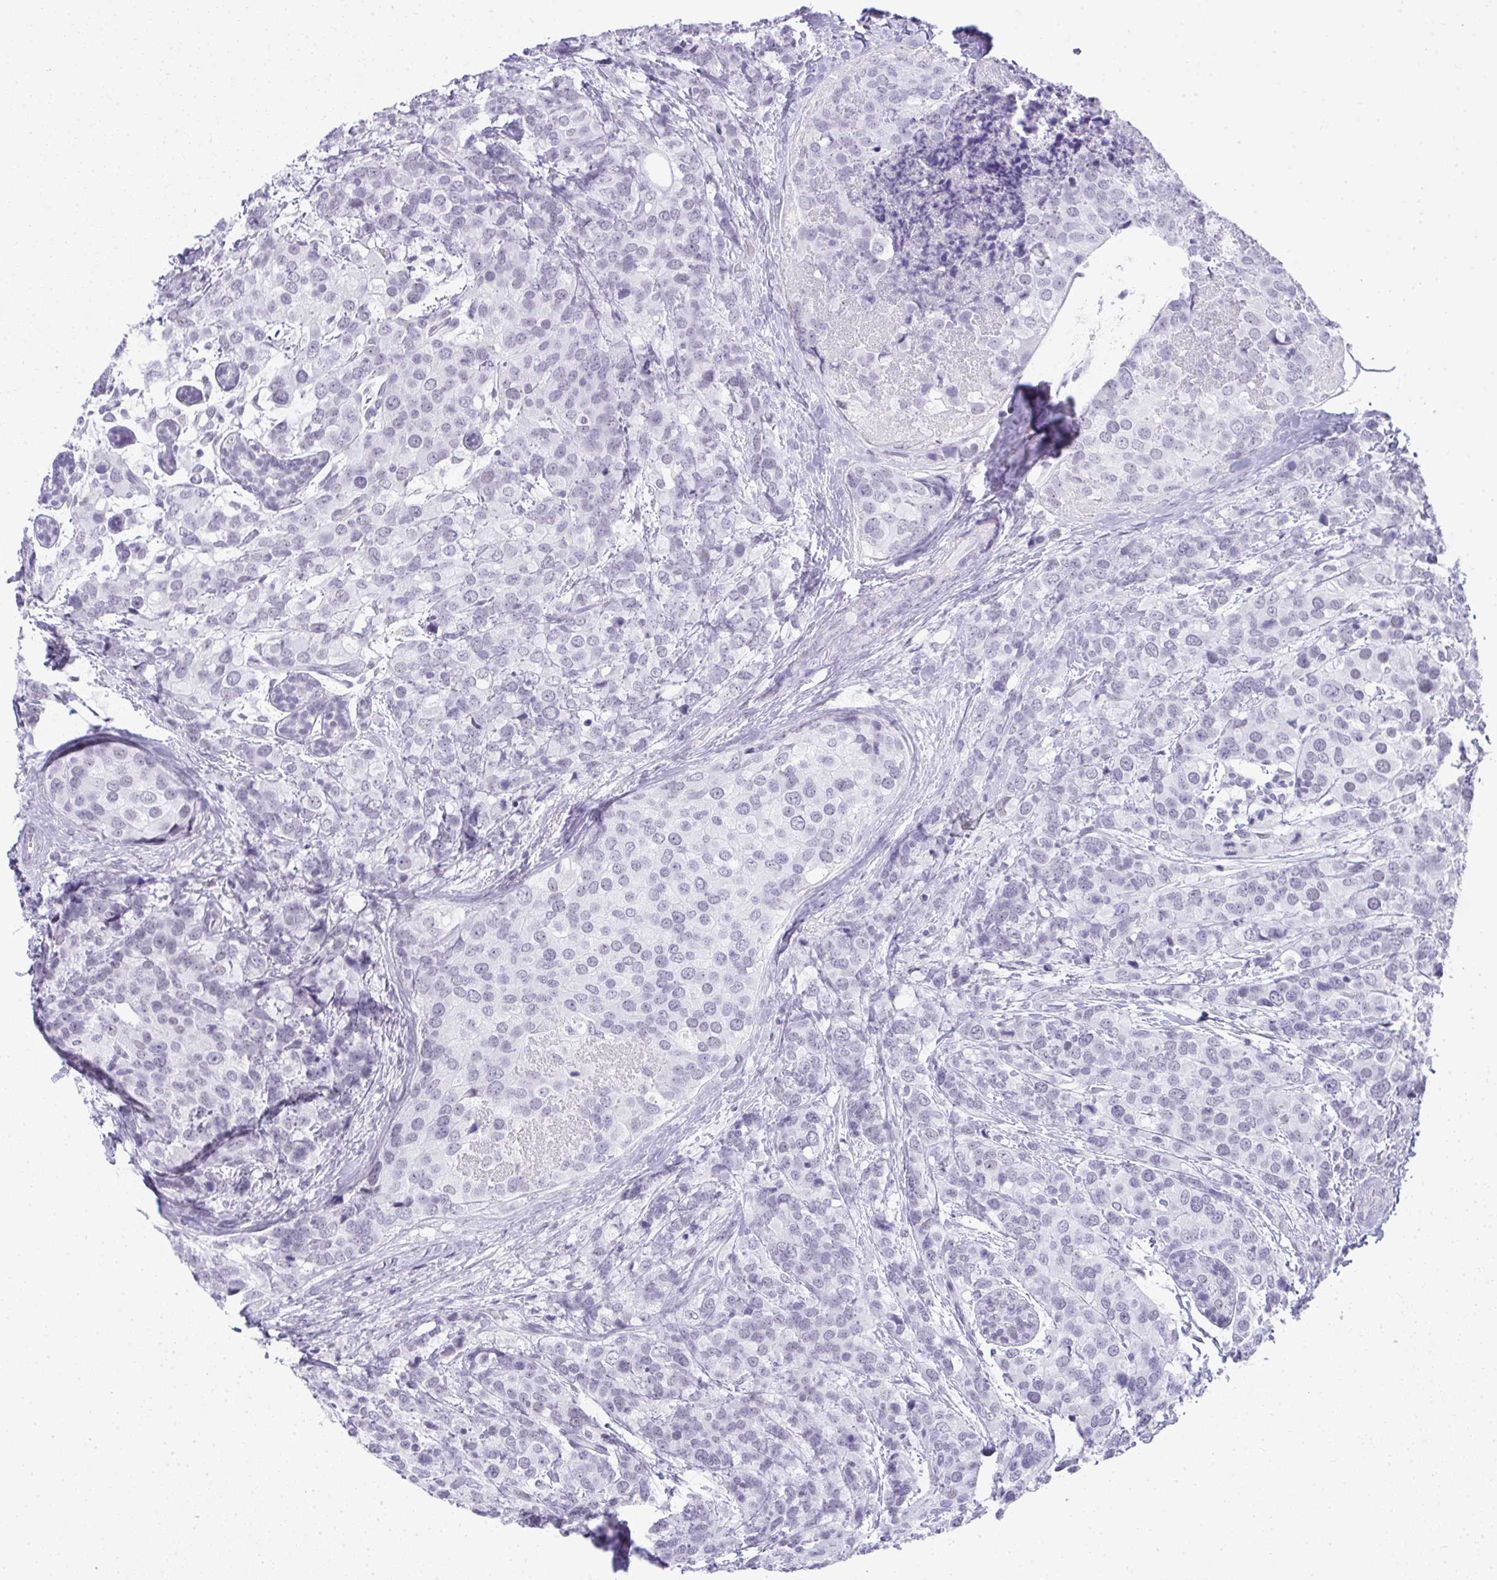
{"staining": {"intensity": "negative", "quantity": "none", "location": "none"}, "tissue": "breast cancer", "cell_type": "Tumor cells", "image_type": "cancer", "snomed": [{"axis": "morphology", "description": "Lobular carcinoma"}, {"axis": "topography", "description": "Breast"}], "caption": "A photomicrograph of human breast cancer is negative for staining in tumor cells.", "gene": "PLA2G1B", "patient": {"sex": "female", "age": 59}}